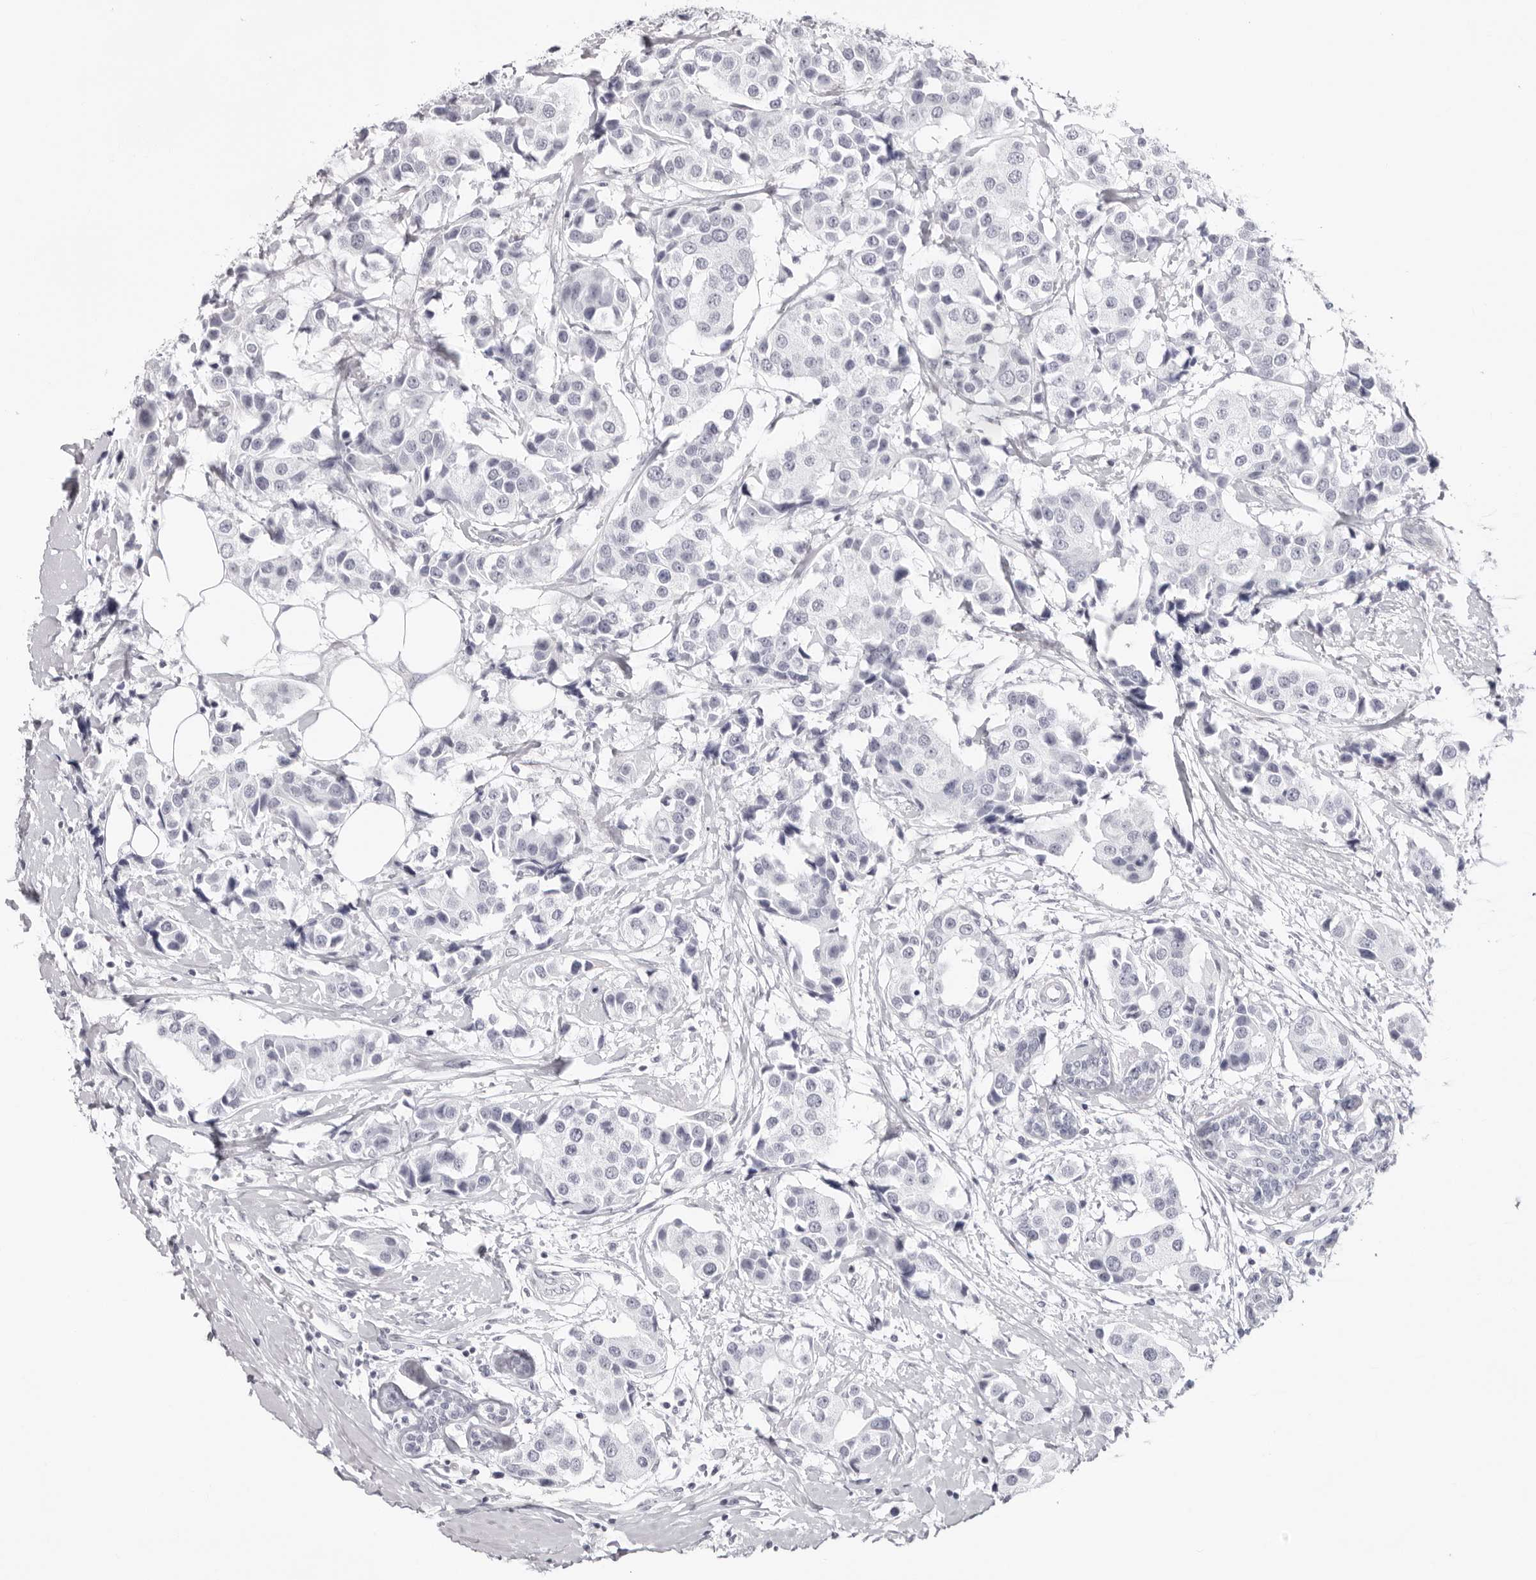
{"staining": {"intensity": "negative", "quantity": "none", "location": "none"}, "tissue": "breast cancer", "cell_type": "Tumor cells", "image_type": "cancer", "snomed": [{"axis": "morphology", "description": "Normal tissue, NOS"}, {"axis": "morphology", "description": "Duct carcinoma"}, {"axis": "topography", "description": "Breast"}], "caption": "Tumor cells are negative for brown protein staining in invasive ductal carcinoma (breast). Brightfield microscopy of immunohistochemistry (IHC) stained with DAB (3,3'-diaminobenzidine) (brown) and hematoxylin (blue), captured at high magnification.", "gene": "INSL3", "patient": {"sex": "female", "age": 39}}